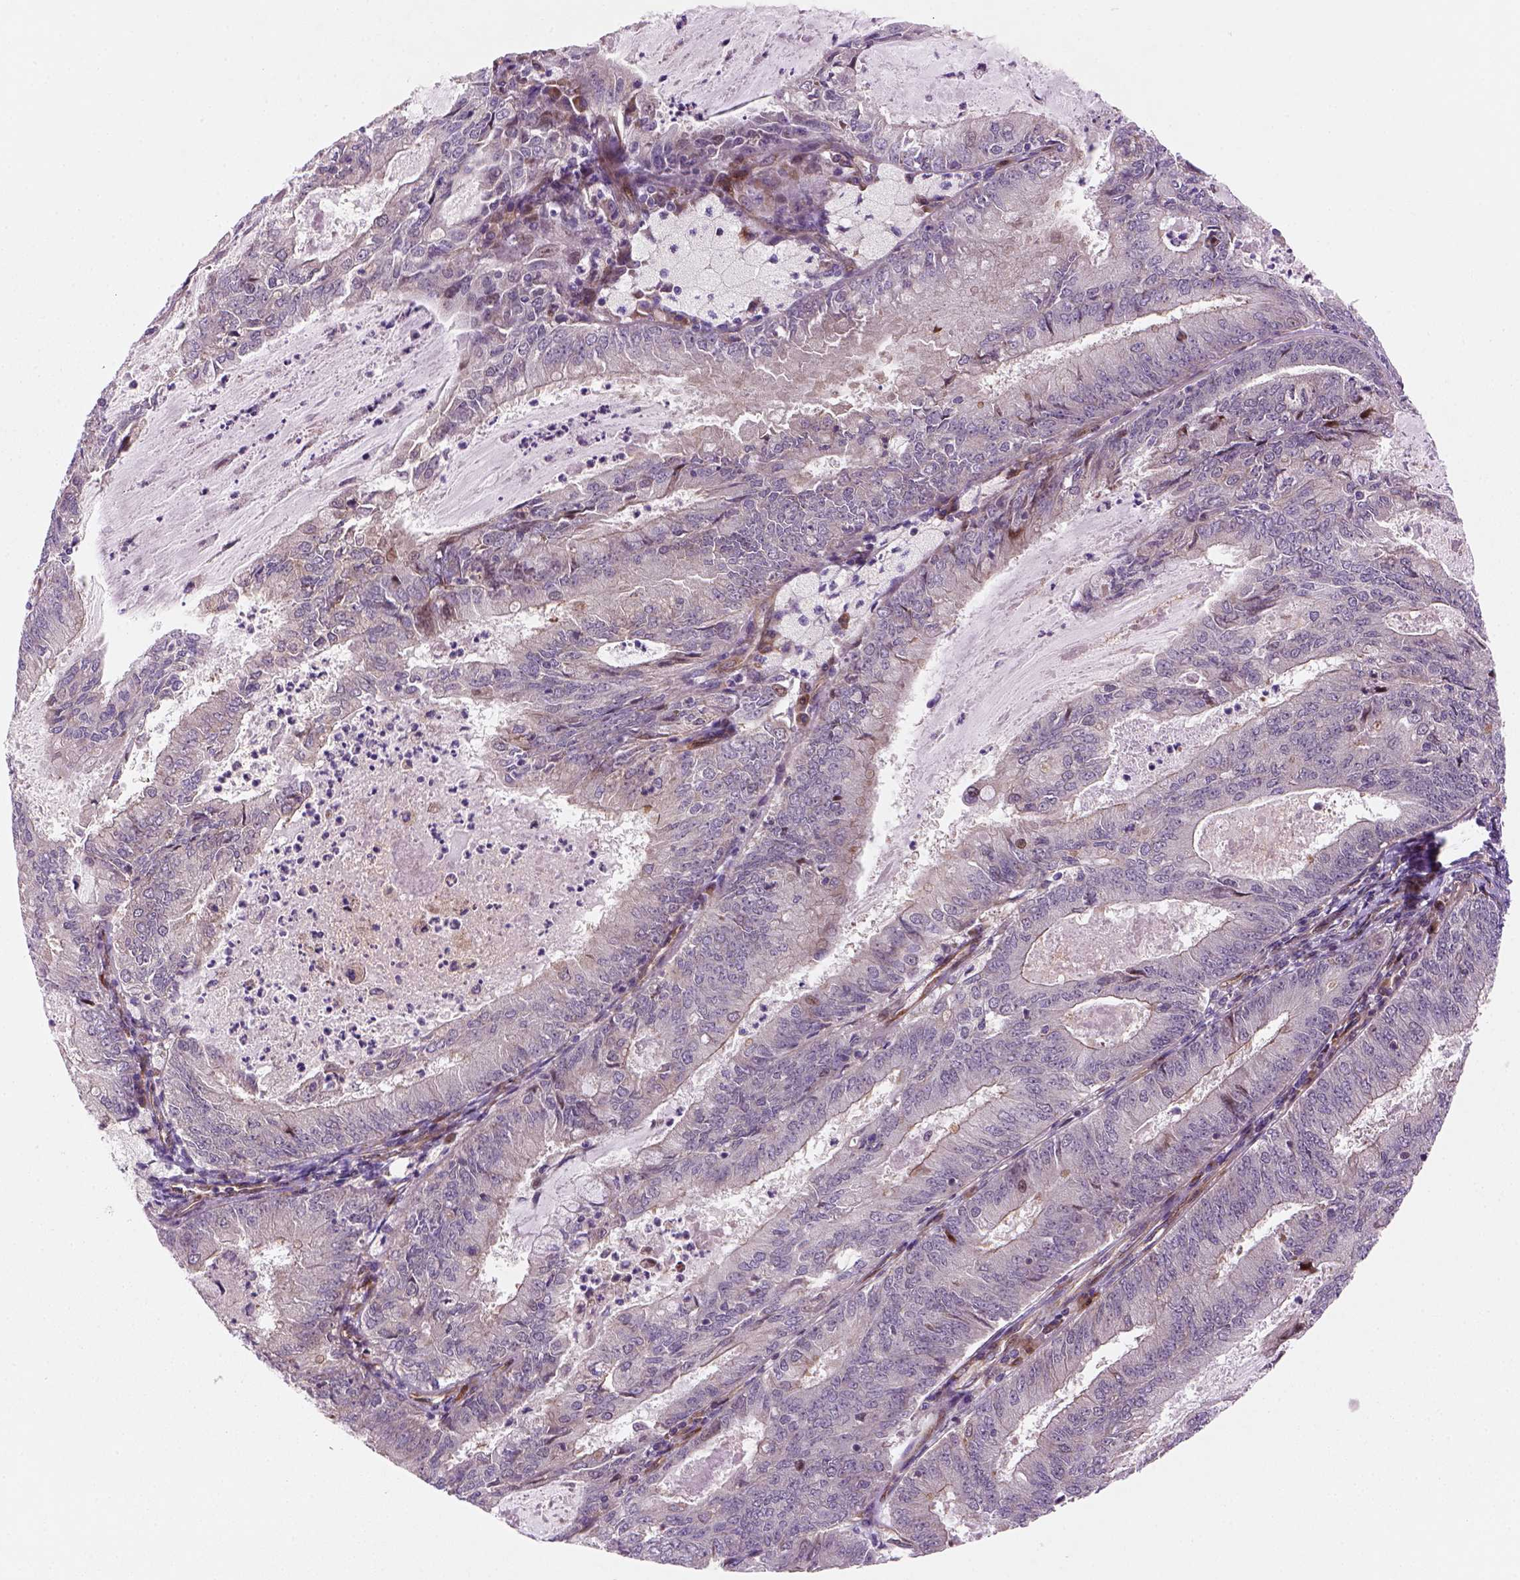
{"staining": {"intensity": "negative", "quantity": "none", "location": "none"}, "tissue": "endometrial cancer", "cell_type": "Tumor cells", "image_type": "cancer", "snomed": [{"axis": "morphology", "description": "Adenocarcinoma, NOS"}, {"axis": "topography", "description": "Endometrium"}], "caption": "DAB immunohistochemical staining of human endometrial cancer reveals no significant positivity in tumor cells.", "gene": "VSTM5", "patient": {"sex": "female", "age": 57}}